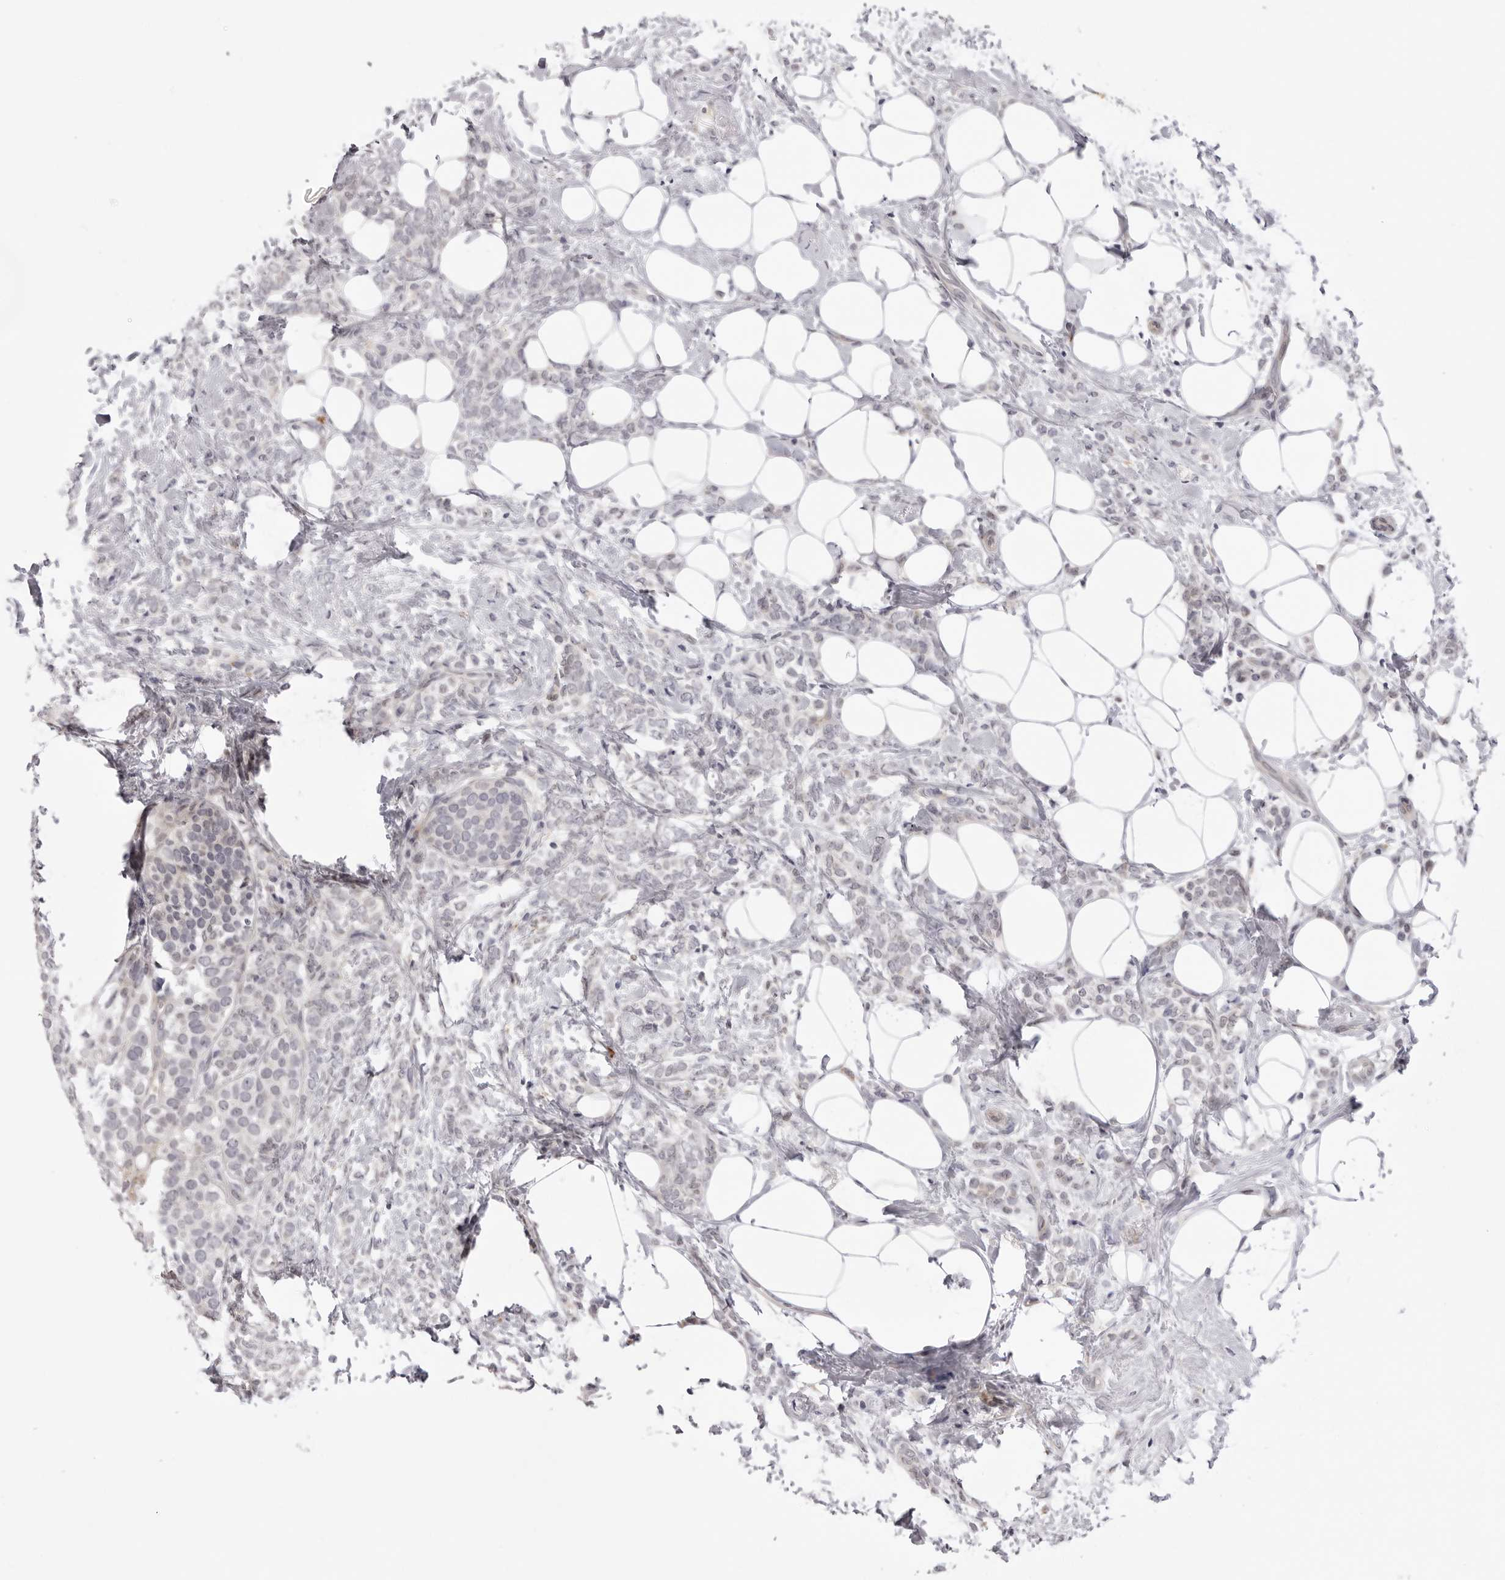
{"staining": {"intensity": "negative", "quantity": "none", "location": "none"}, "tissue": "breast cancer", "cell_type": "Tumor cells", "image_type": "cancer", "snomed": [{"axis": "morphology", "description": "Lobular carcinoma"}, {"axis": "topography", "description": "Breast"}], "caption": "Lobular carcinoma (breast) stained for a protein using immunohistochemistry (IHC) shows no expression tumor cells.", "gene": "SUGCT", "patient": {"sex": "female", "age": 50}}